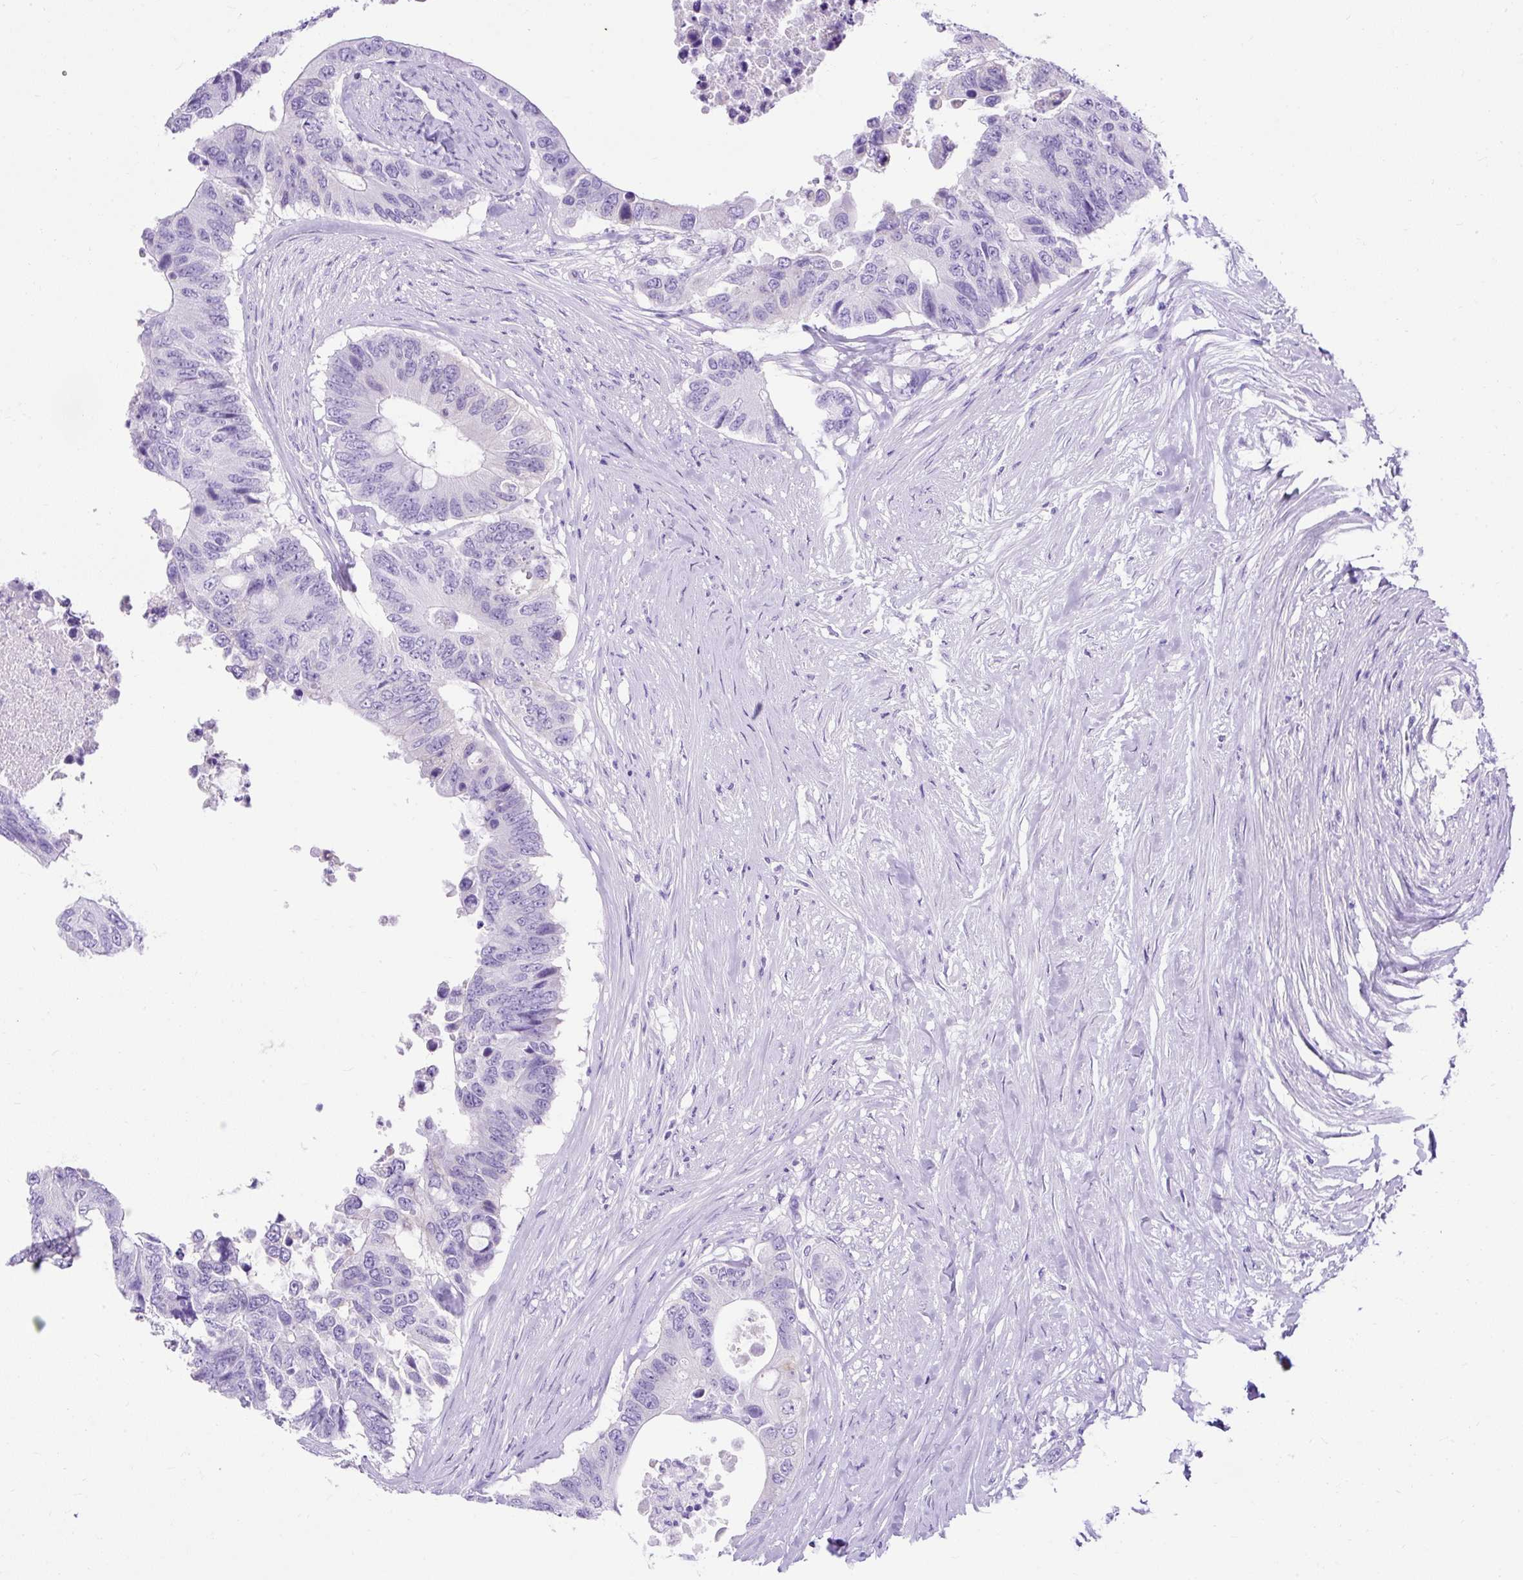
{"staining": {"intensity": "negative", "quantity": "none", "location": "none"}, "tissue": "colorectal cancer", "cell_type": "Tumor cells", "image_type": "cancer", "snomed": [{"axis": "morphology", "description": "Adenocarcinoma, NOS"}, {"axis": "topography", "description": "Colon"}], "caption": "Micrograph shows no protein expression in tumor cells of colorectal cancer tissue.", "gene": "KRT12", "patient": {"sex": "male", "age": 71}}